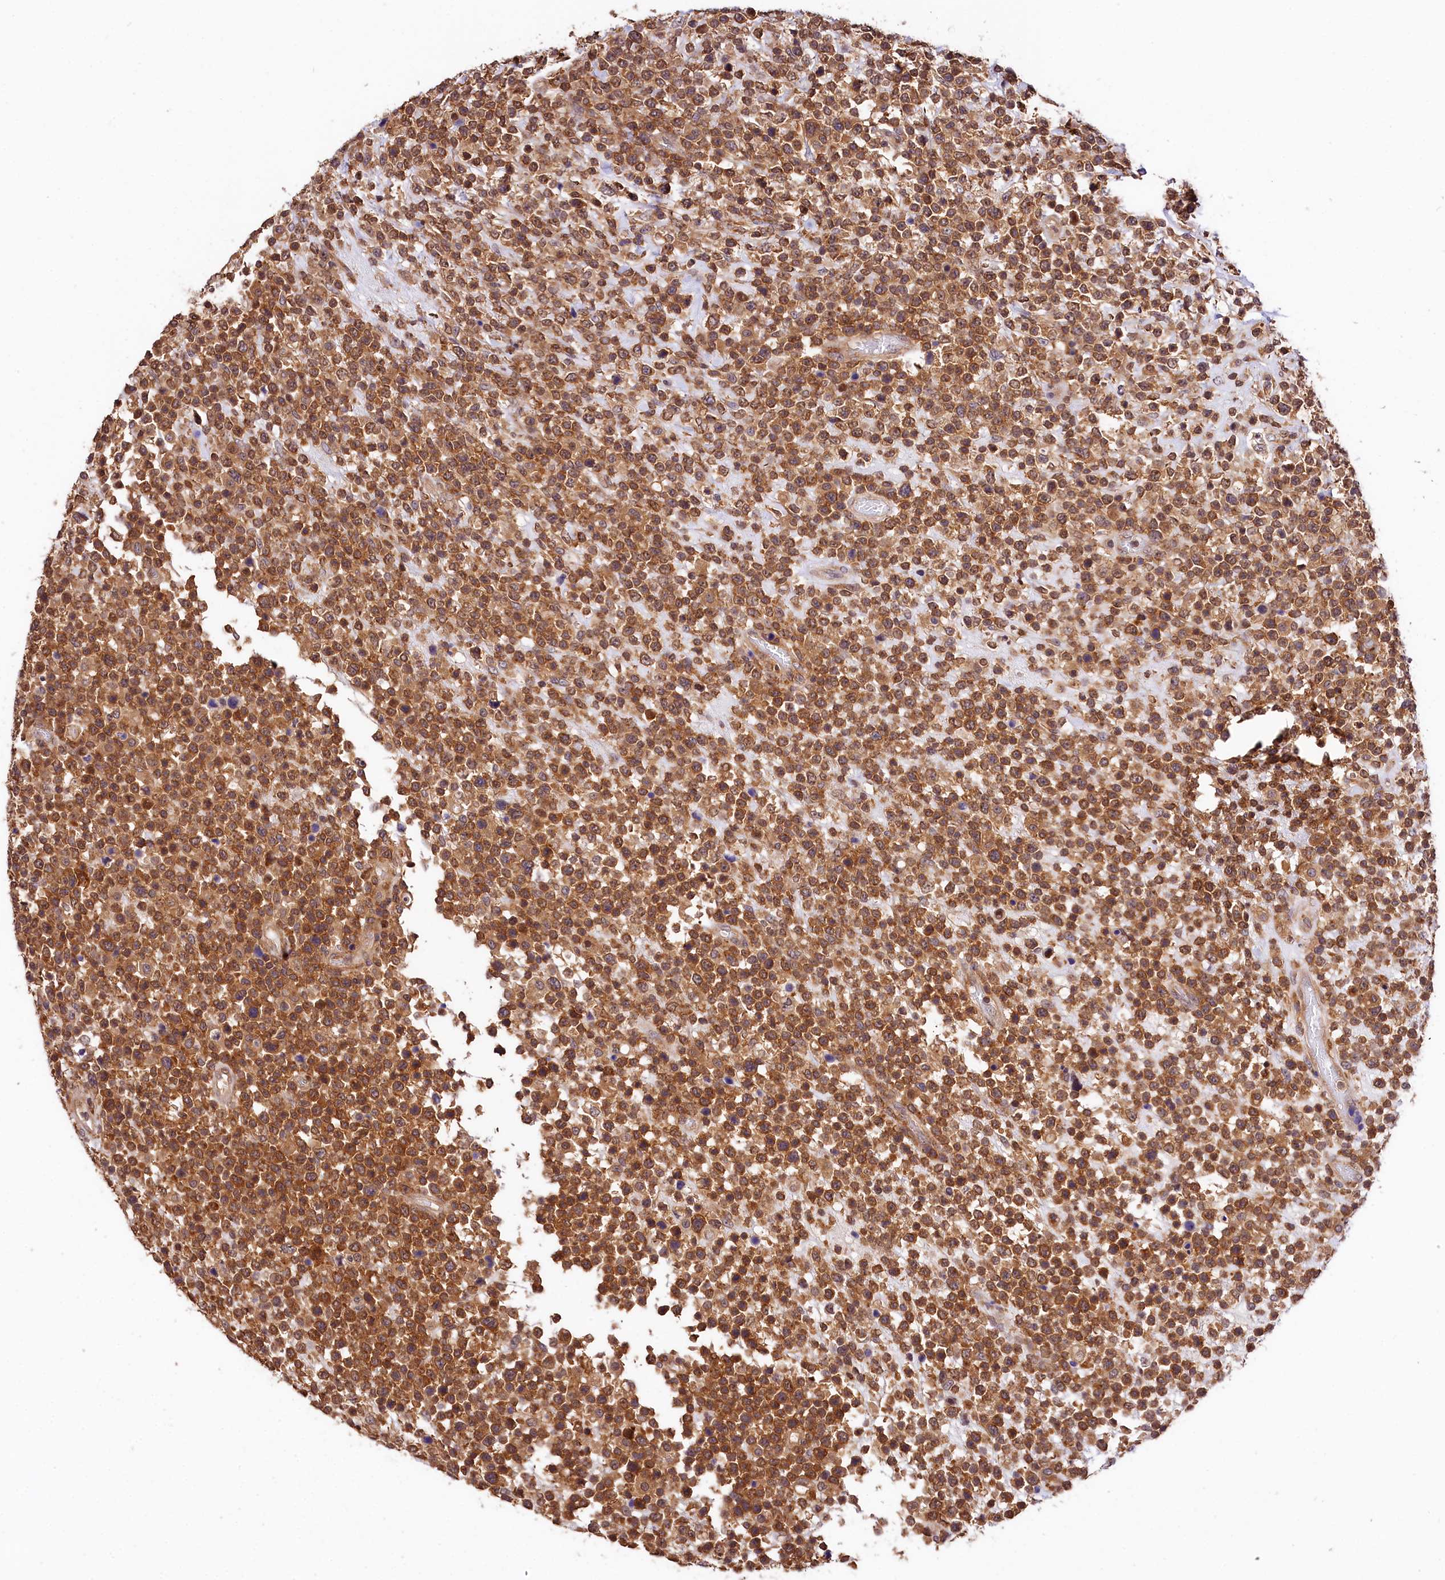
{"staining": {"intensity": "moderate", "quantity": ">75%", "location": "cytoplasmic/membranous"}, "tissue": "lymphoma", "cell_type": "Tumor cells", "image_type": "cancer", "snomed": [{"axis": "morphology", "description": "Malignant lymphoma, non-Hodgkin's type, High grade"}, {"axis": "topography", "description": "Colon"}], "caption": "Protein staining by IHC demonstrates moderate cytoplasmic/membranous staining in about >75% of tumor cells in high-grade malignant lymphoma, non-Hodgkin's type. Immunohistochemistry stains the protein in brown and the nuclei are stained blue.", "gene": "CHORDC1", "patient": {"sex": "female", "age": 53}}